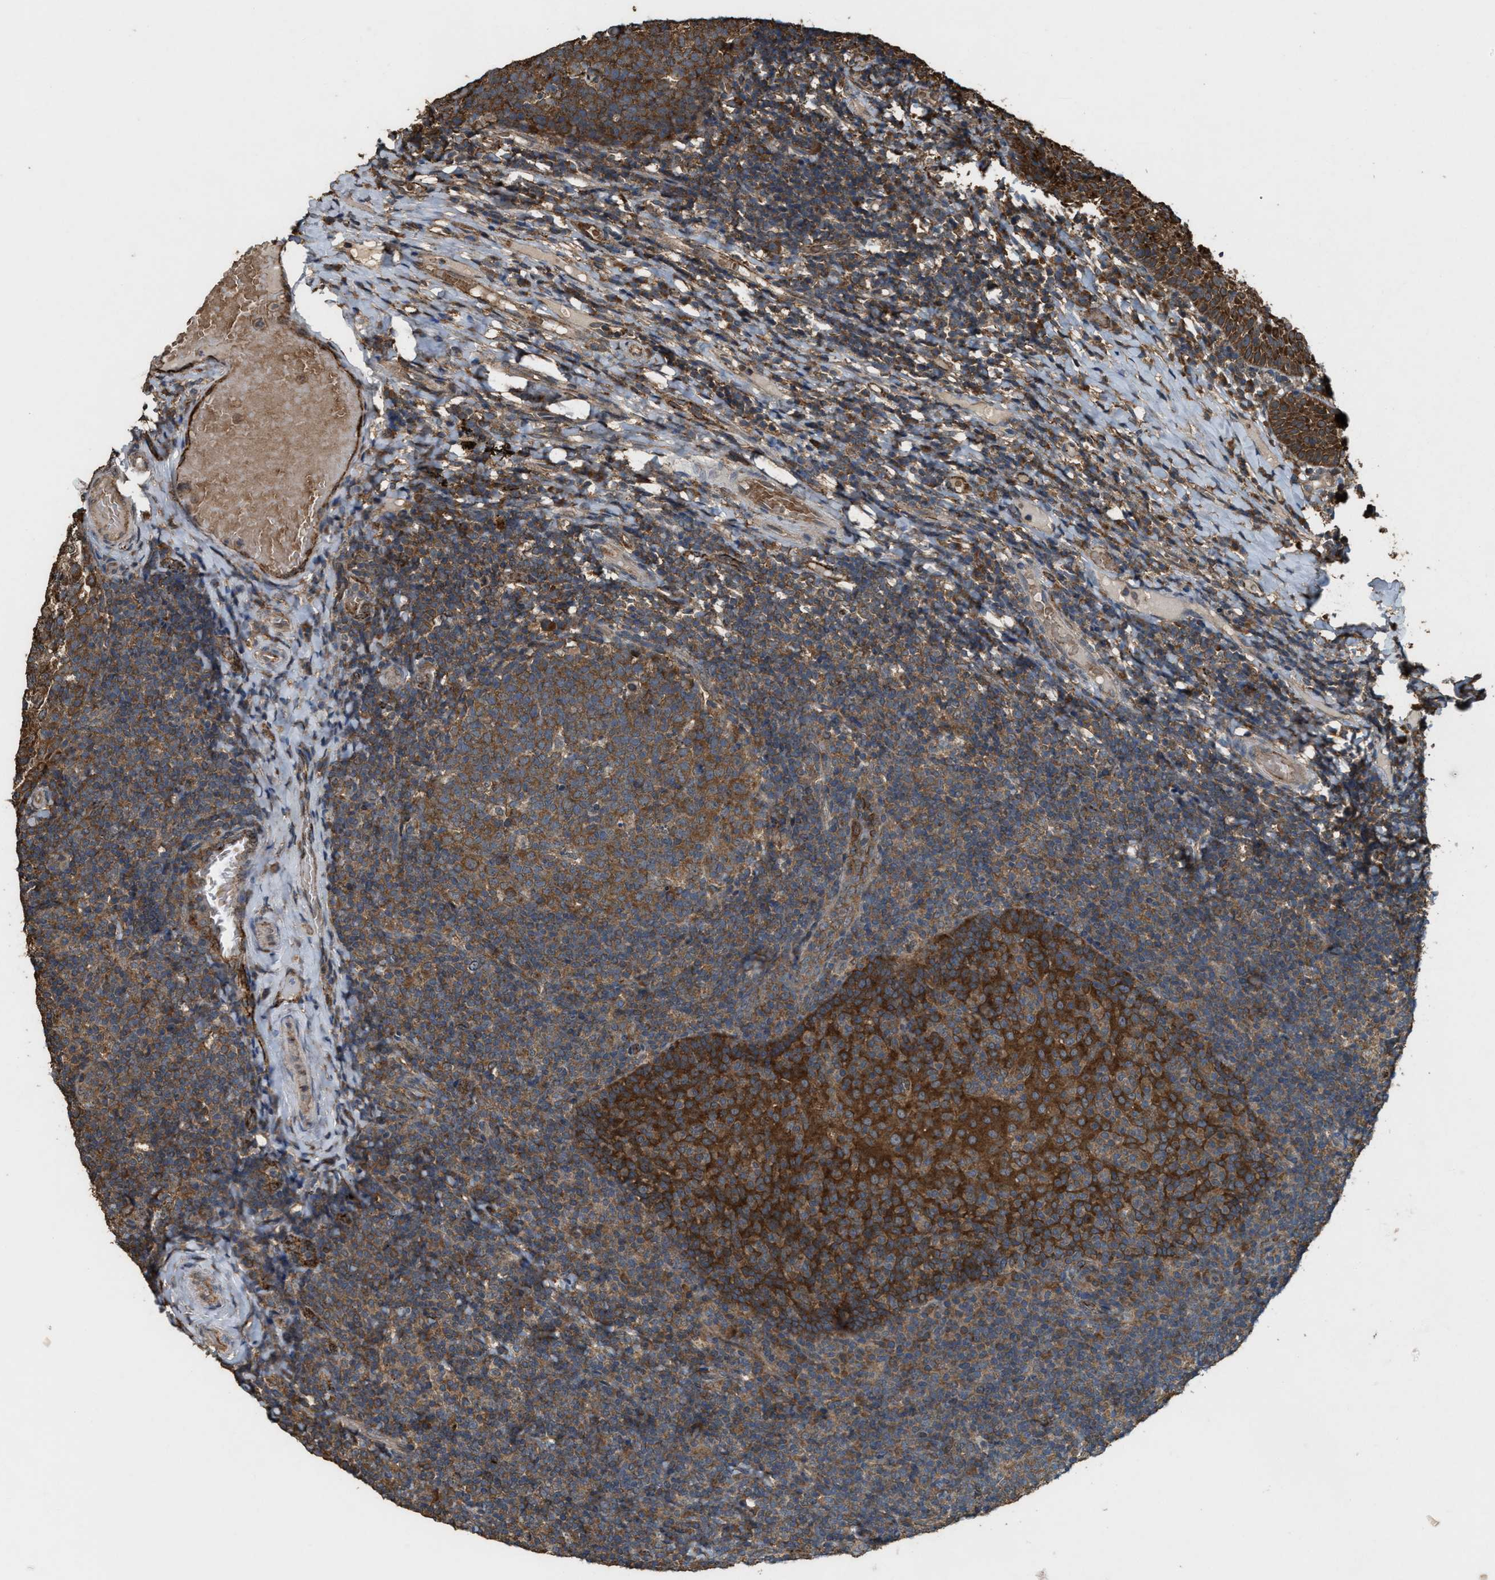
{"staining": {"intensity": "moderate", "quantity": ">75%", "location": "cytoplasmic/membranous"}, "tissue": "tonsil", "cell_type": "Germinal center cells", "image_type": "normal", "snomed": [{"axis": "morphology", "description": "Normal tissue, NOS"}, {"axis": "topography", "description": "Tonsil"}], "caption": "Human tonsil stained for a protein (brown) shows moderate cytoplasmic/membranous positive expression in approximately >75% of germinal center cells.", "gene": "ARHGEF5", "patient": {"sex": "female", "age": 19}}